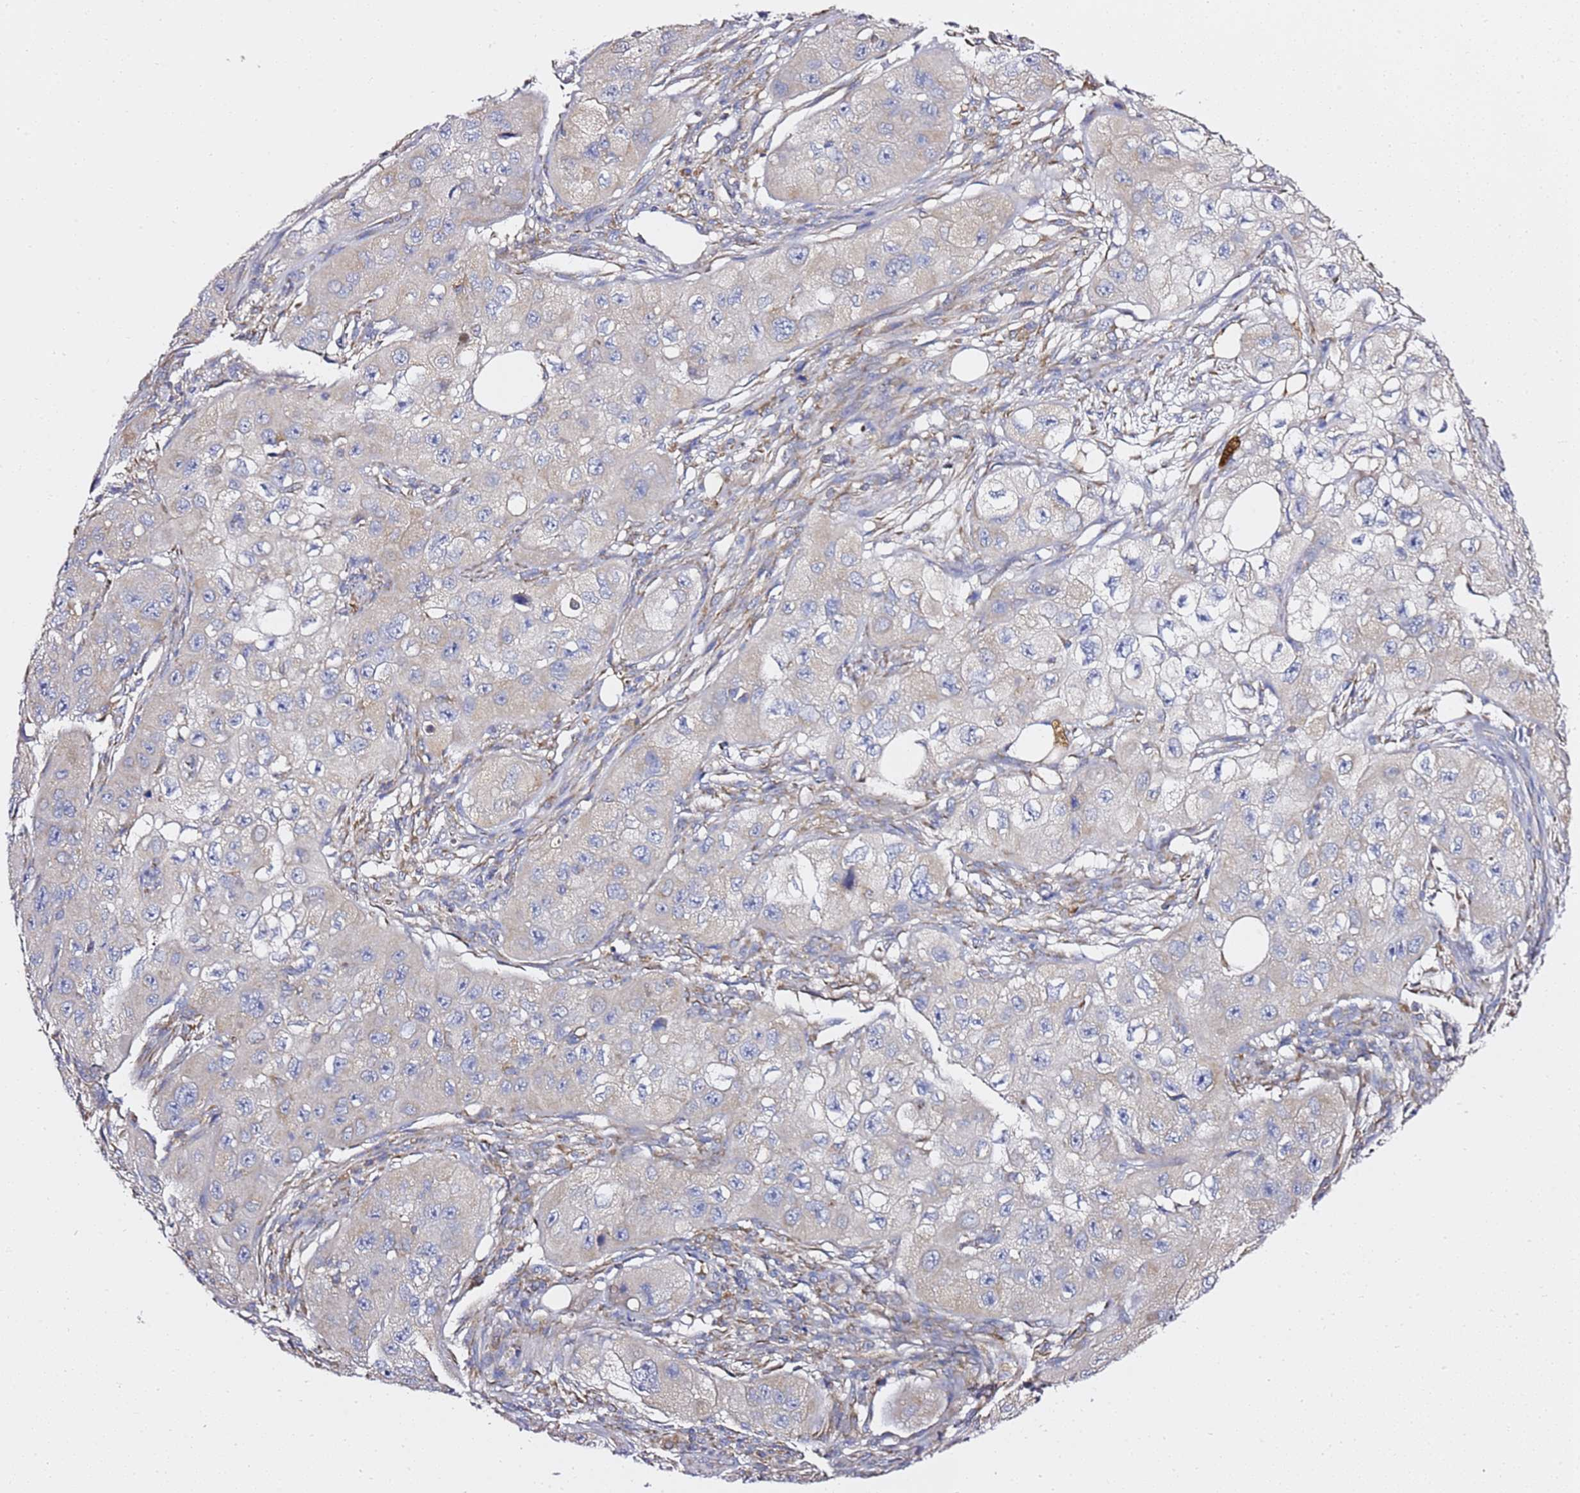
{"staining": {"intensity": "weak", "quantity": "<25%", "location": "cytoplasmic/membranous"}, "tissue": "skin cancer", "cell_type": "Tumor cells", "image_type": "cancer", "snomed": [{"axis": "morphology", "description": "Squamous cell carcinoma, NOS"}, {"axis": "topography", "description": "Skin"}, {"axis": "topography", "description": "Subcutis"}], "caption": "IHC photomicrograph of neoplastic tissue: human skin cancer stained with DAB reveals no significant protein staining in tumor cells.", "gene": "C19orf12", "patient": {"sex": "male", "age": 73}}